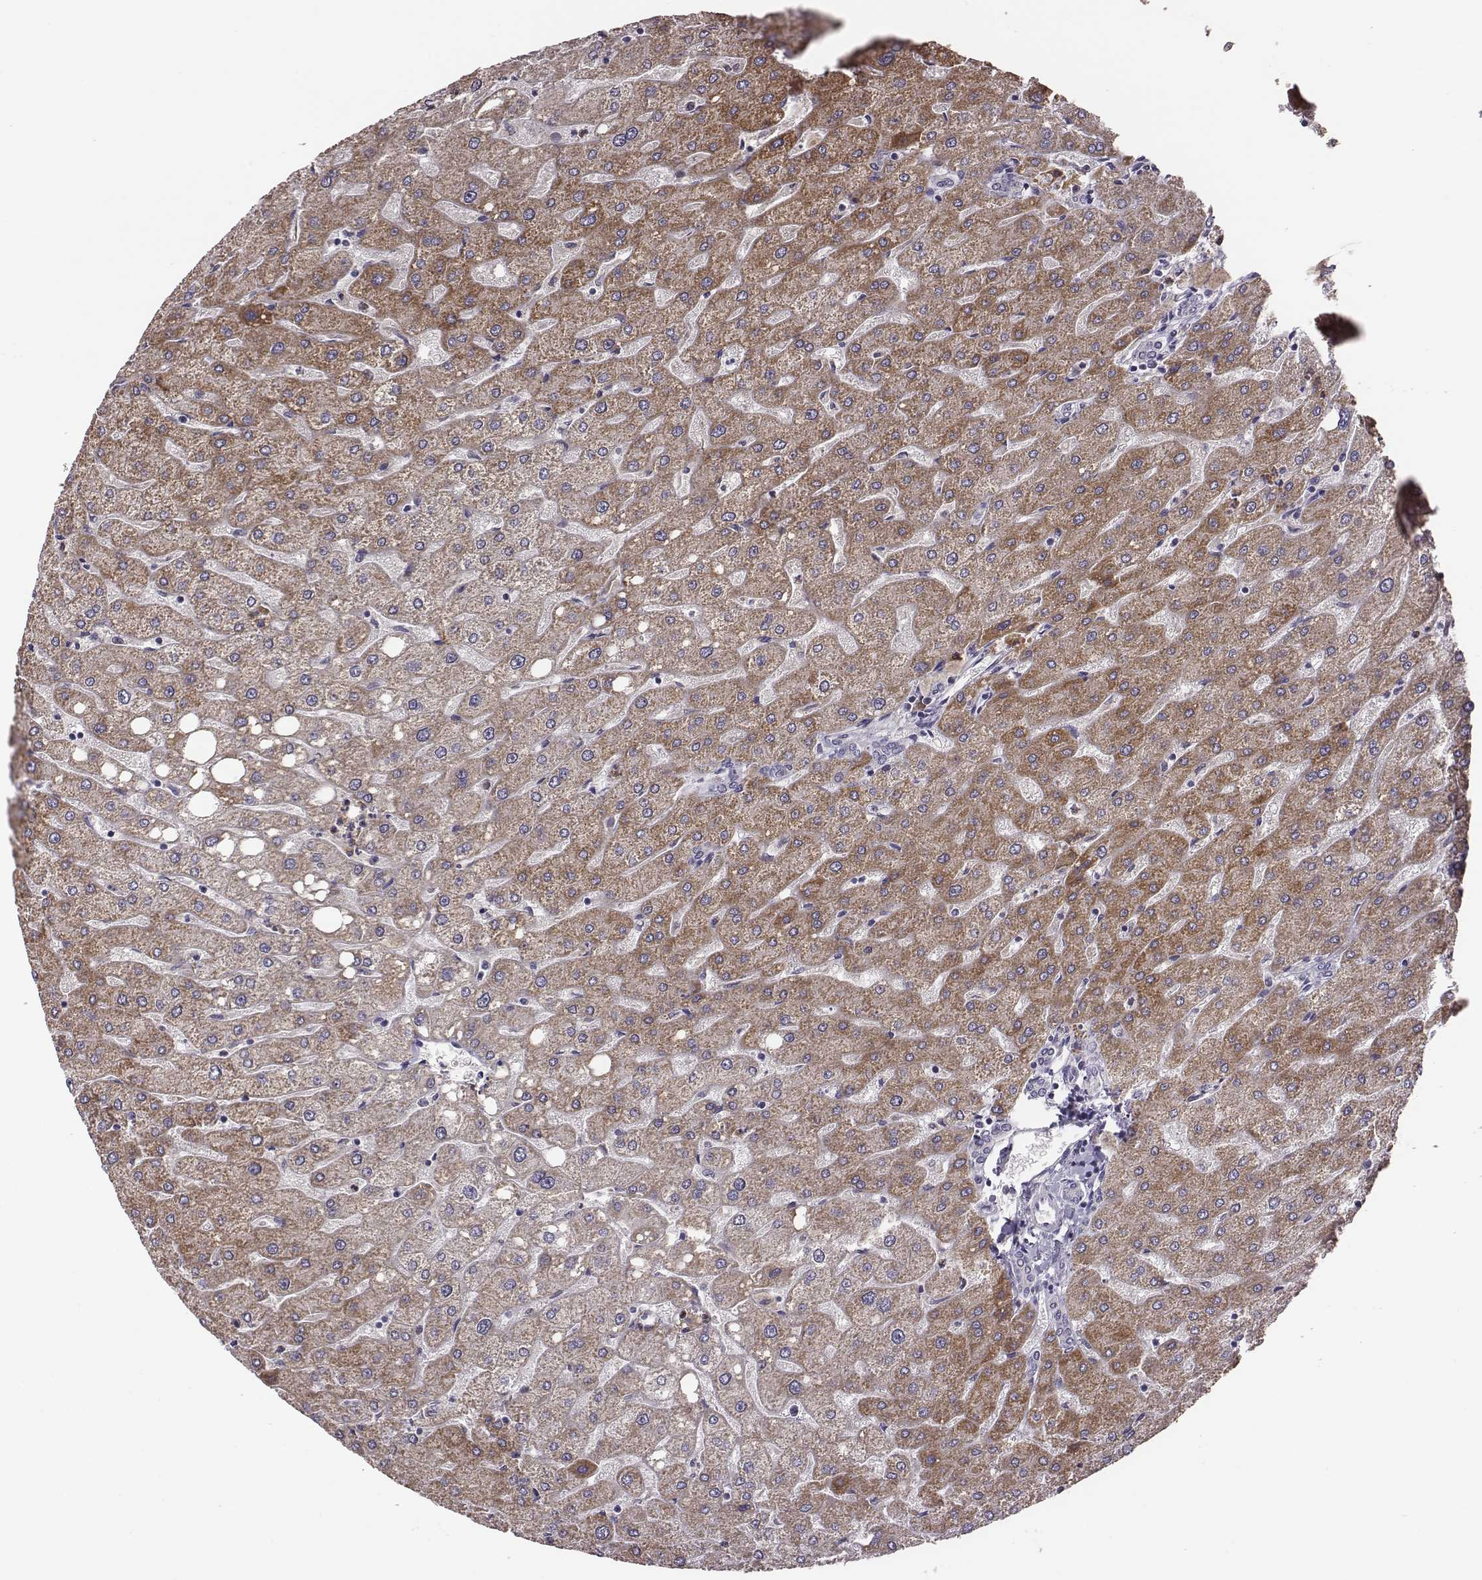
{"staining": {"intensity": "negative", "quantity": "none", "location": "none"}, "tissue": "liver", "cell_type": "Cholangiocytes", "image_type": "normal", "snomed": [{"axis": "morphology", "description": "Normal tissue, NOS"}, {"axis": "topography", "description": "Liver"}], "caption": "Immunohistochemical staining of normal liver exhibits no significant staining in cholangiocytes. (Brightfield microscopy of DAB IHC at high magnification).", "gene": "KMO", "patient": {"sex": "male", "age": 67}}